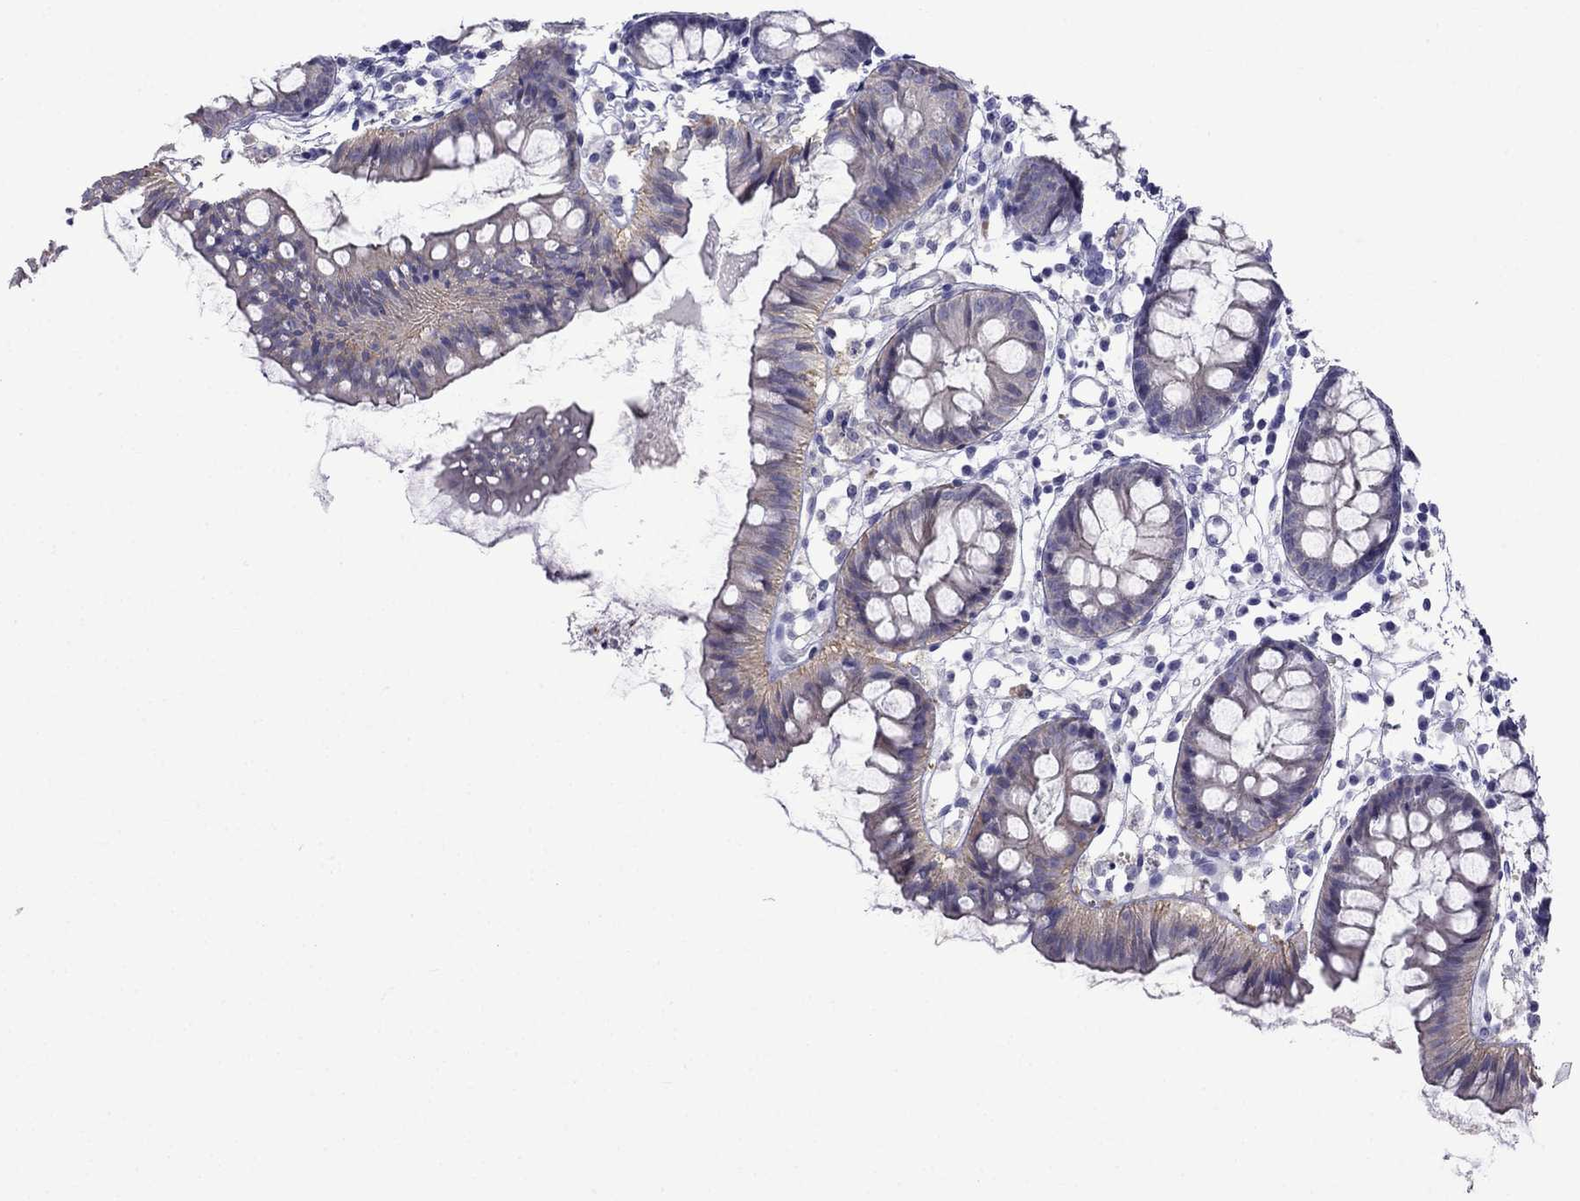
{"staining": {"intensity": "negative", "quantity": "none", "location": "none"}, "tissue": "colon", "cell_type": "Endothelial cells", "image_type": "normal", "snomed": [{"axis": "morphology", "description": "Normal tissue, NOS"}, {"axis": "topography", "description": "Colon"}], "caption": "The micrograph displays no staining of endothelial cells in unremarkable colon.", "gene": "MGP", "patient": {"sex": "female", "age": 84}}